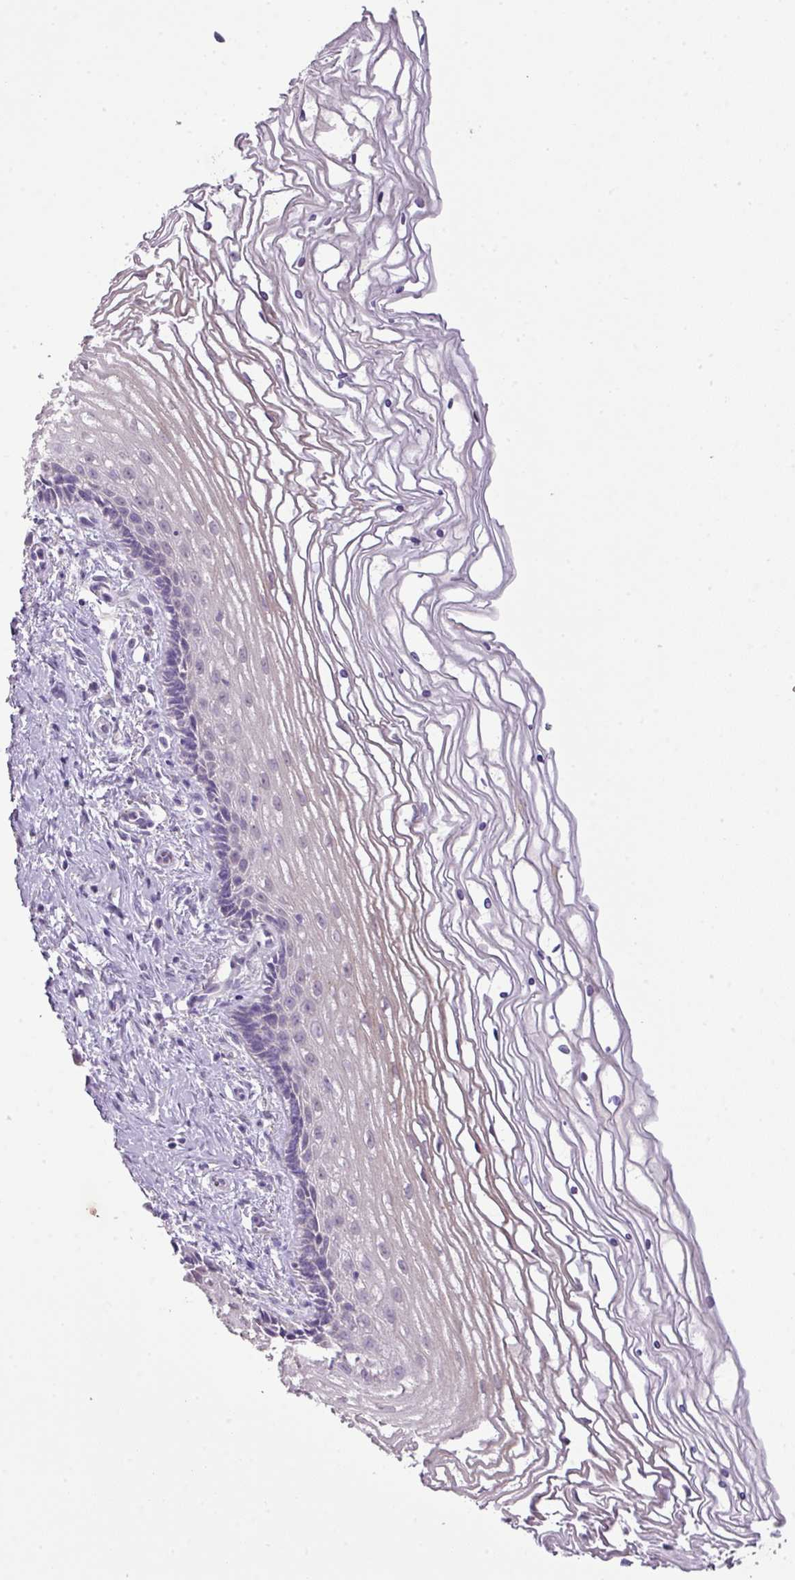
{"staining": {"intensity": "negative", "quantity": "none", "location": "none"}, "tissue": "cervix", "cell_type": "Glandular cells", "image_type": "normal", "snomed": [{"axis": "morphology", "description": "Normal tissue, NOS"}, {"axis": "topography", "description": "Cervix"}], "caption": "Glandular cells are negative for protein expression in unremarkable human cervix. (Stains: DAB immunohistochemistry with hematoxylin counter stain, Microscopy: brightfield microscopy at high magnification).", "gene": "DIP2A", "patient": {"sex": "female", "age": 47}}